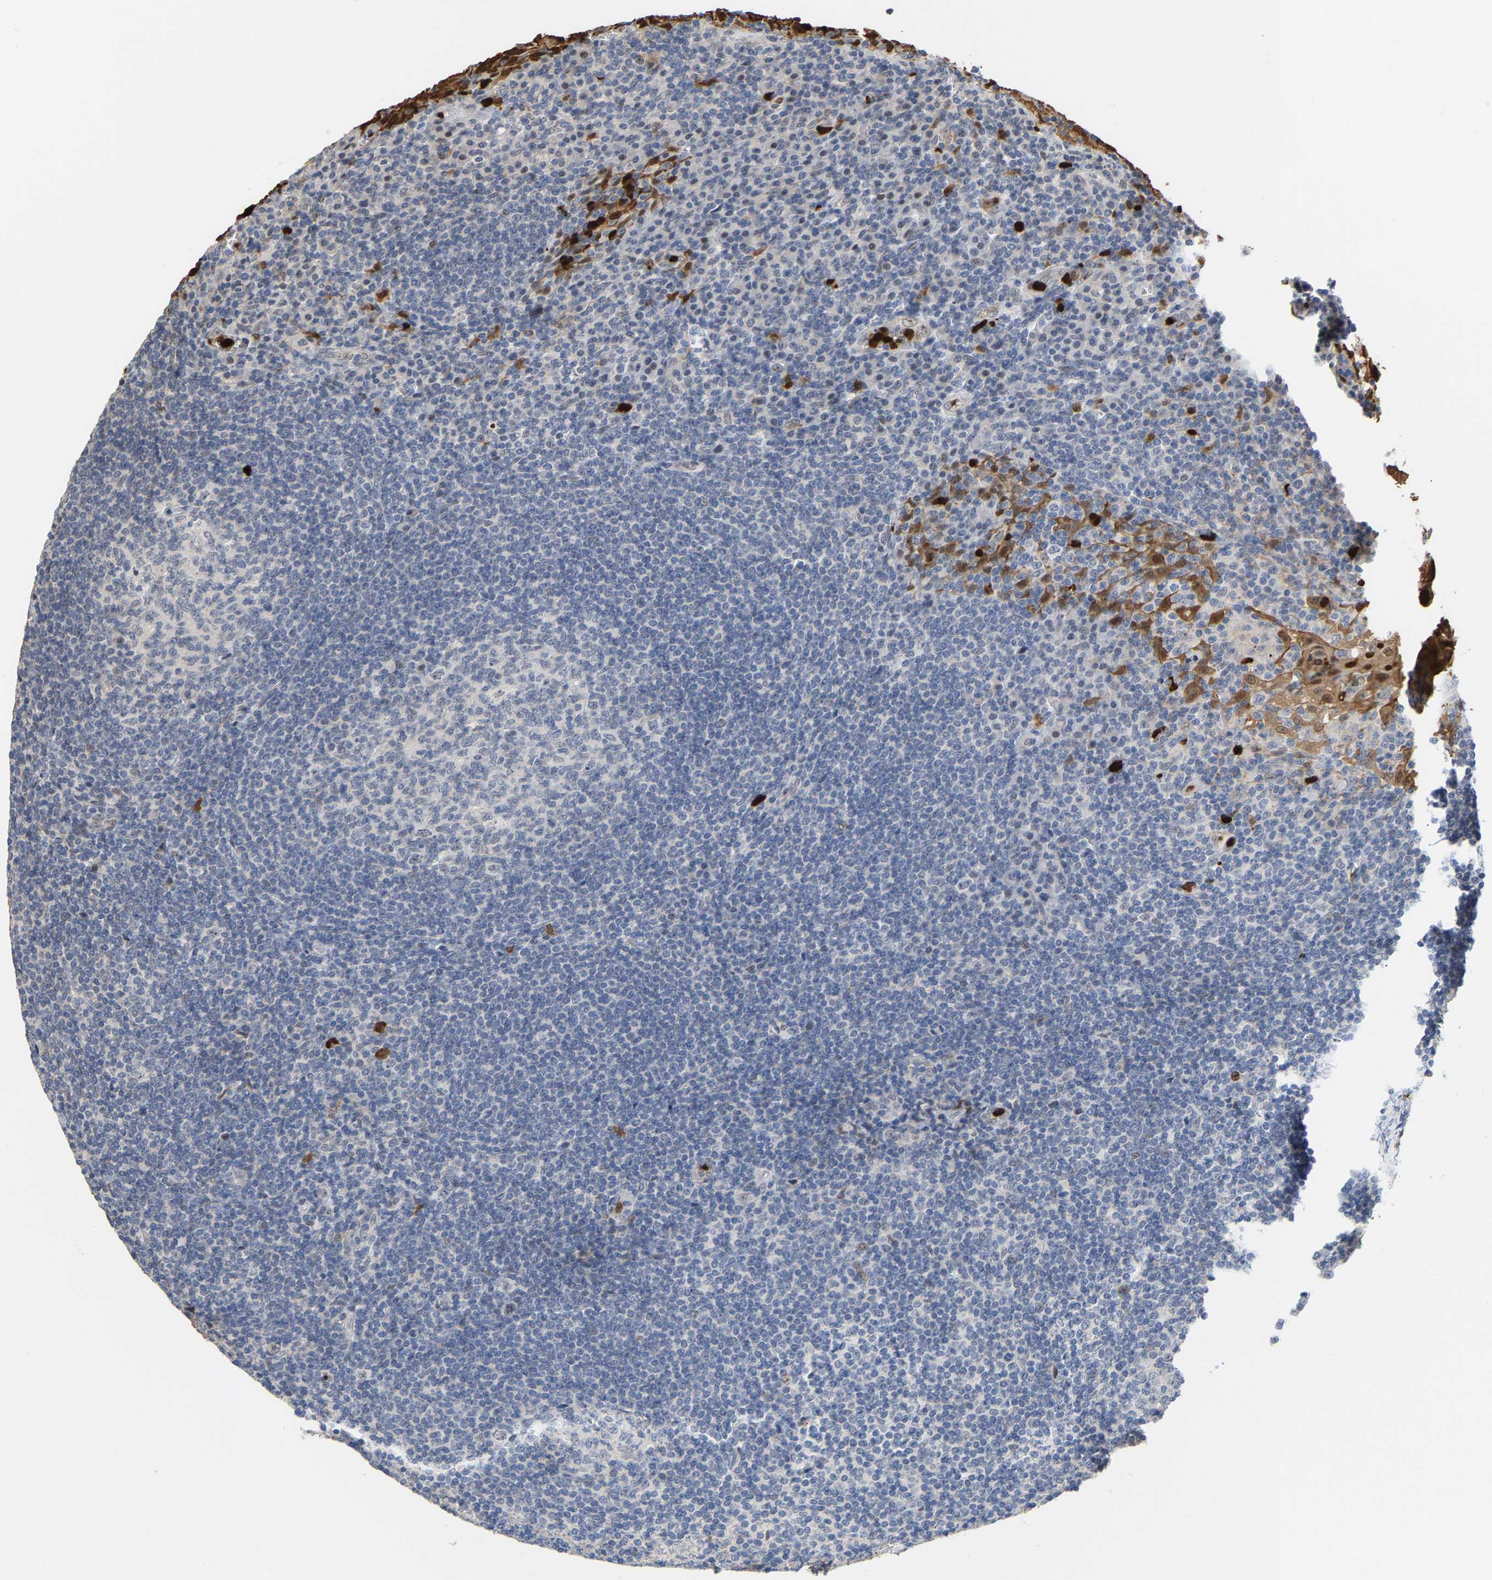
{"staining": {"intensity": "negative", "quantity": "none", "location": "none"}, "tissue": "tonsil", "cell_type": "Germinal center cells", "image_type": "normal", "snomed": [{"axis": "morphology", "description": "Normal tissue, NOS"}, {"axis": "topography", "description": "Tonsil"}], "caption": "Protein analysis of benign tonsil exhibits no significant staining in germinal center cells.", "gene": "TDRD7", "patient": {"sex": "male", "age": 37}}